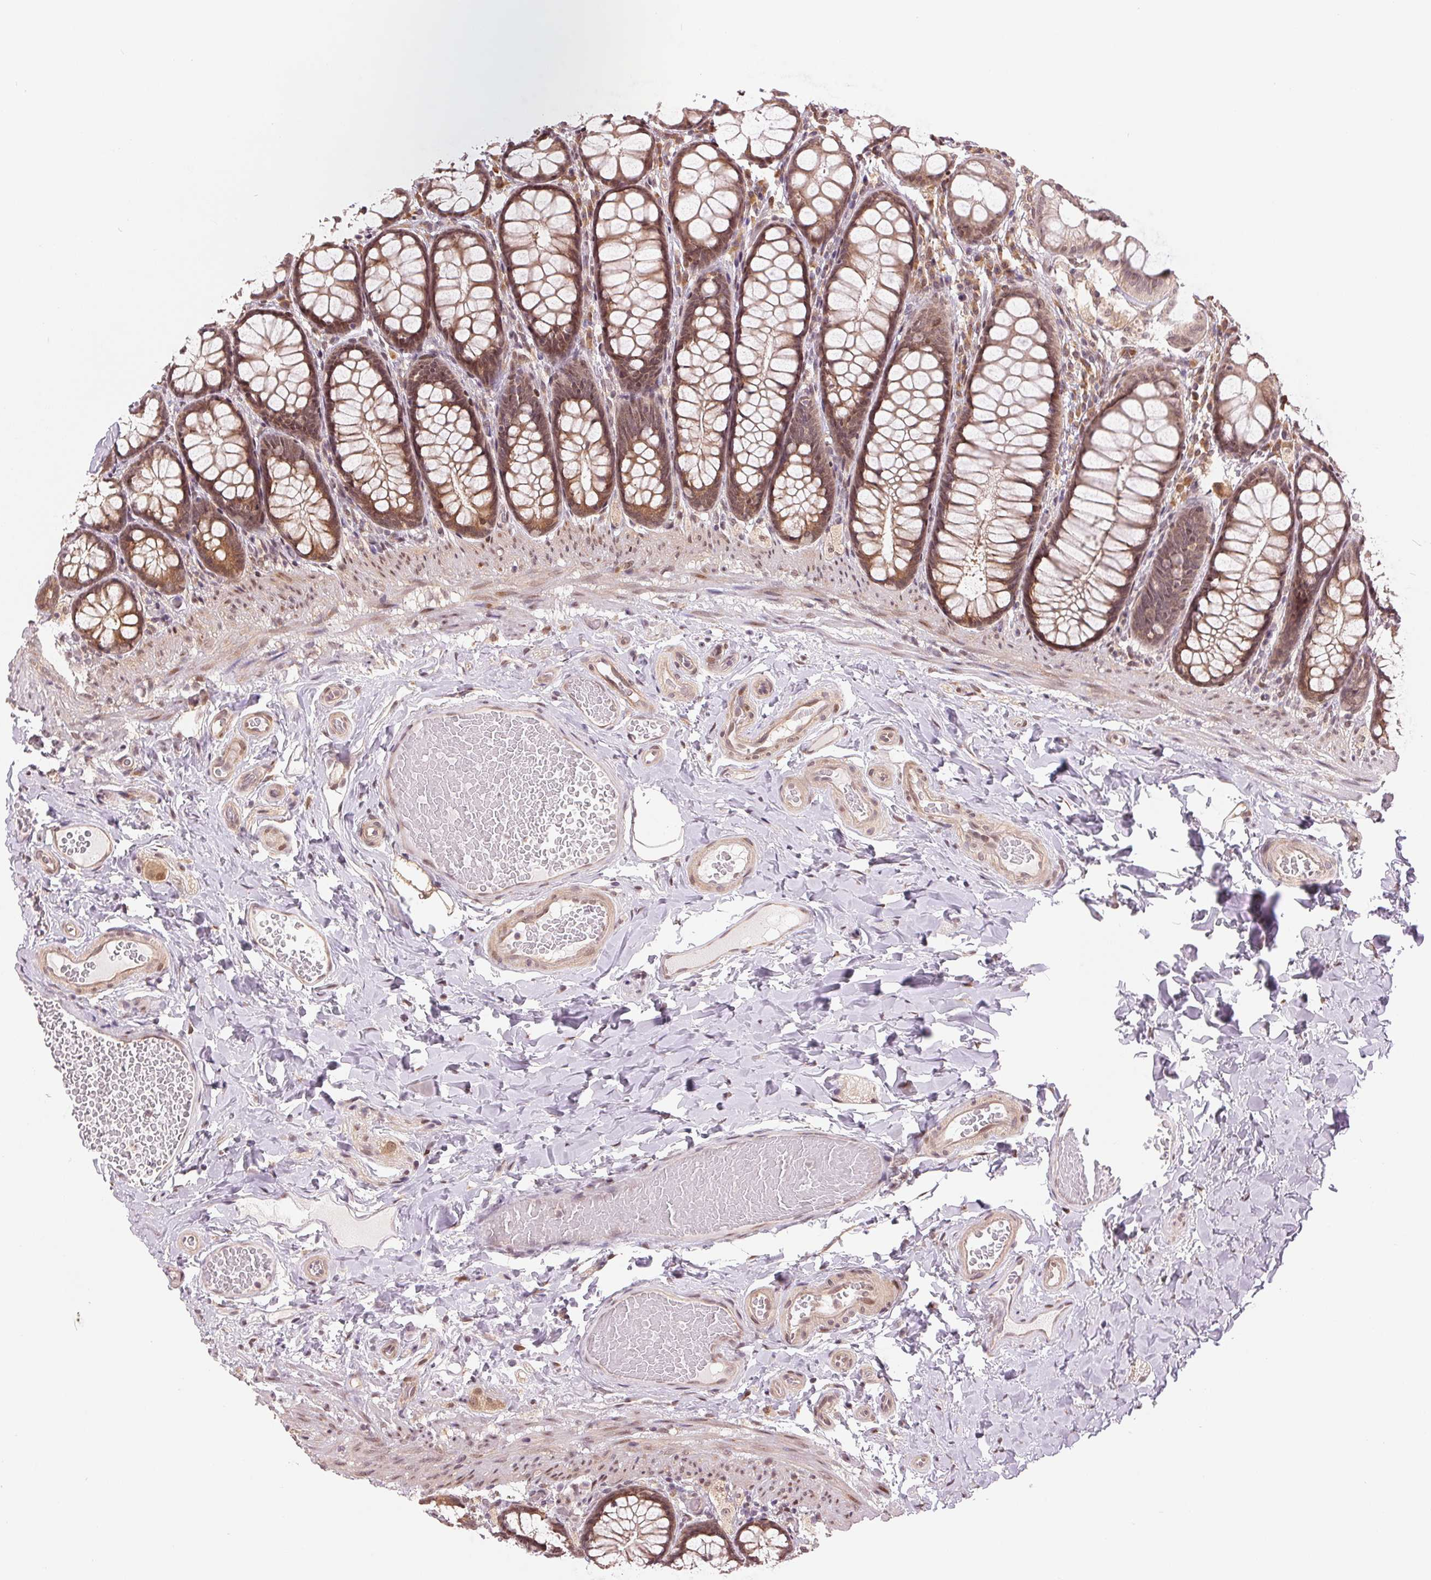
{"staining": {"intensity": "weak", "quantity": "25%-75%", "location": "cytoplasmic/membranous"}, "tissue": "colon", "cell_type": "Endothelial cells", "image_type": "normal", "snomed": [{"axis": "morphology", "description": "Normal tissue, NOS"}, {"axis": "topography", "description": "Colon"}], "caption": "Protein analysis of benign colon displays weak cytoplasmic/membranous staining in approximately 25%-75% of endothelial cells. The staining is performed using DAB brown chromogen to label protein expression. The nuclei are counter-stained blue using hematoxylin.", "gene": "ERI3", "patient": {"sex": "male", "age": 47}}